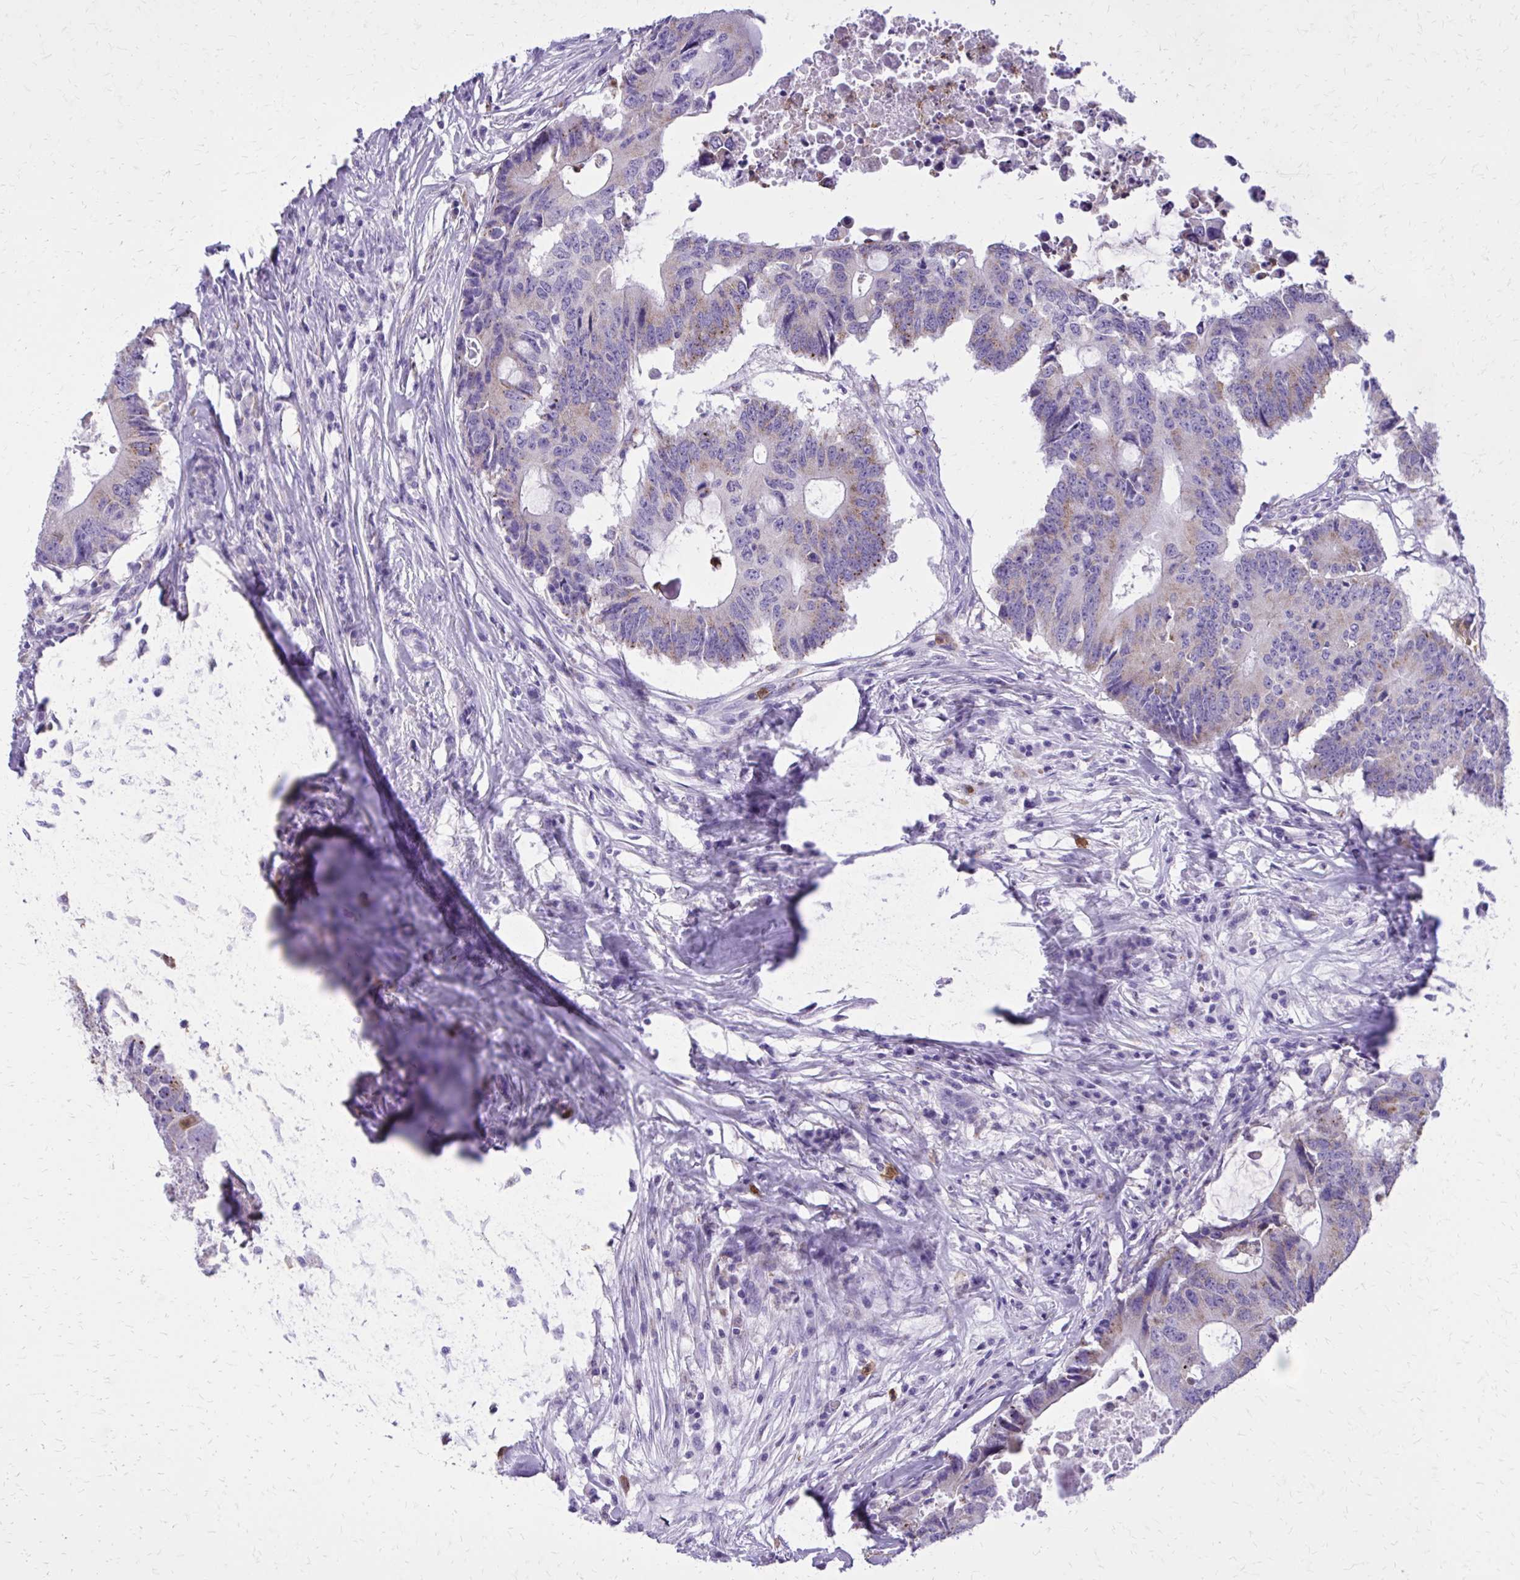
{"staining": {"intensity": "weak", "quantity": "25%-75%", "location": "cytoplasmic/membranous"}, "tissue": "colorectal cancer", "cell_type": "Tumor cells", "image_type": "cancer", "snomed": [{"axis": "morphology", "description": "Adenocarcinoma, NOS"}, {"axis": "topography", "description": "Colon"}], "caption": "There is low levels of weak cytoplasmic/membranous expression in tumor cells of colorectal cancer, as demonstrated by immunohistochemical staining (brown color).", "gene": "CAT", "patient": {"sex": "male", "age": 71}}